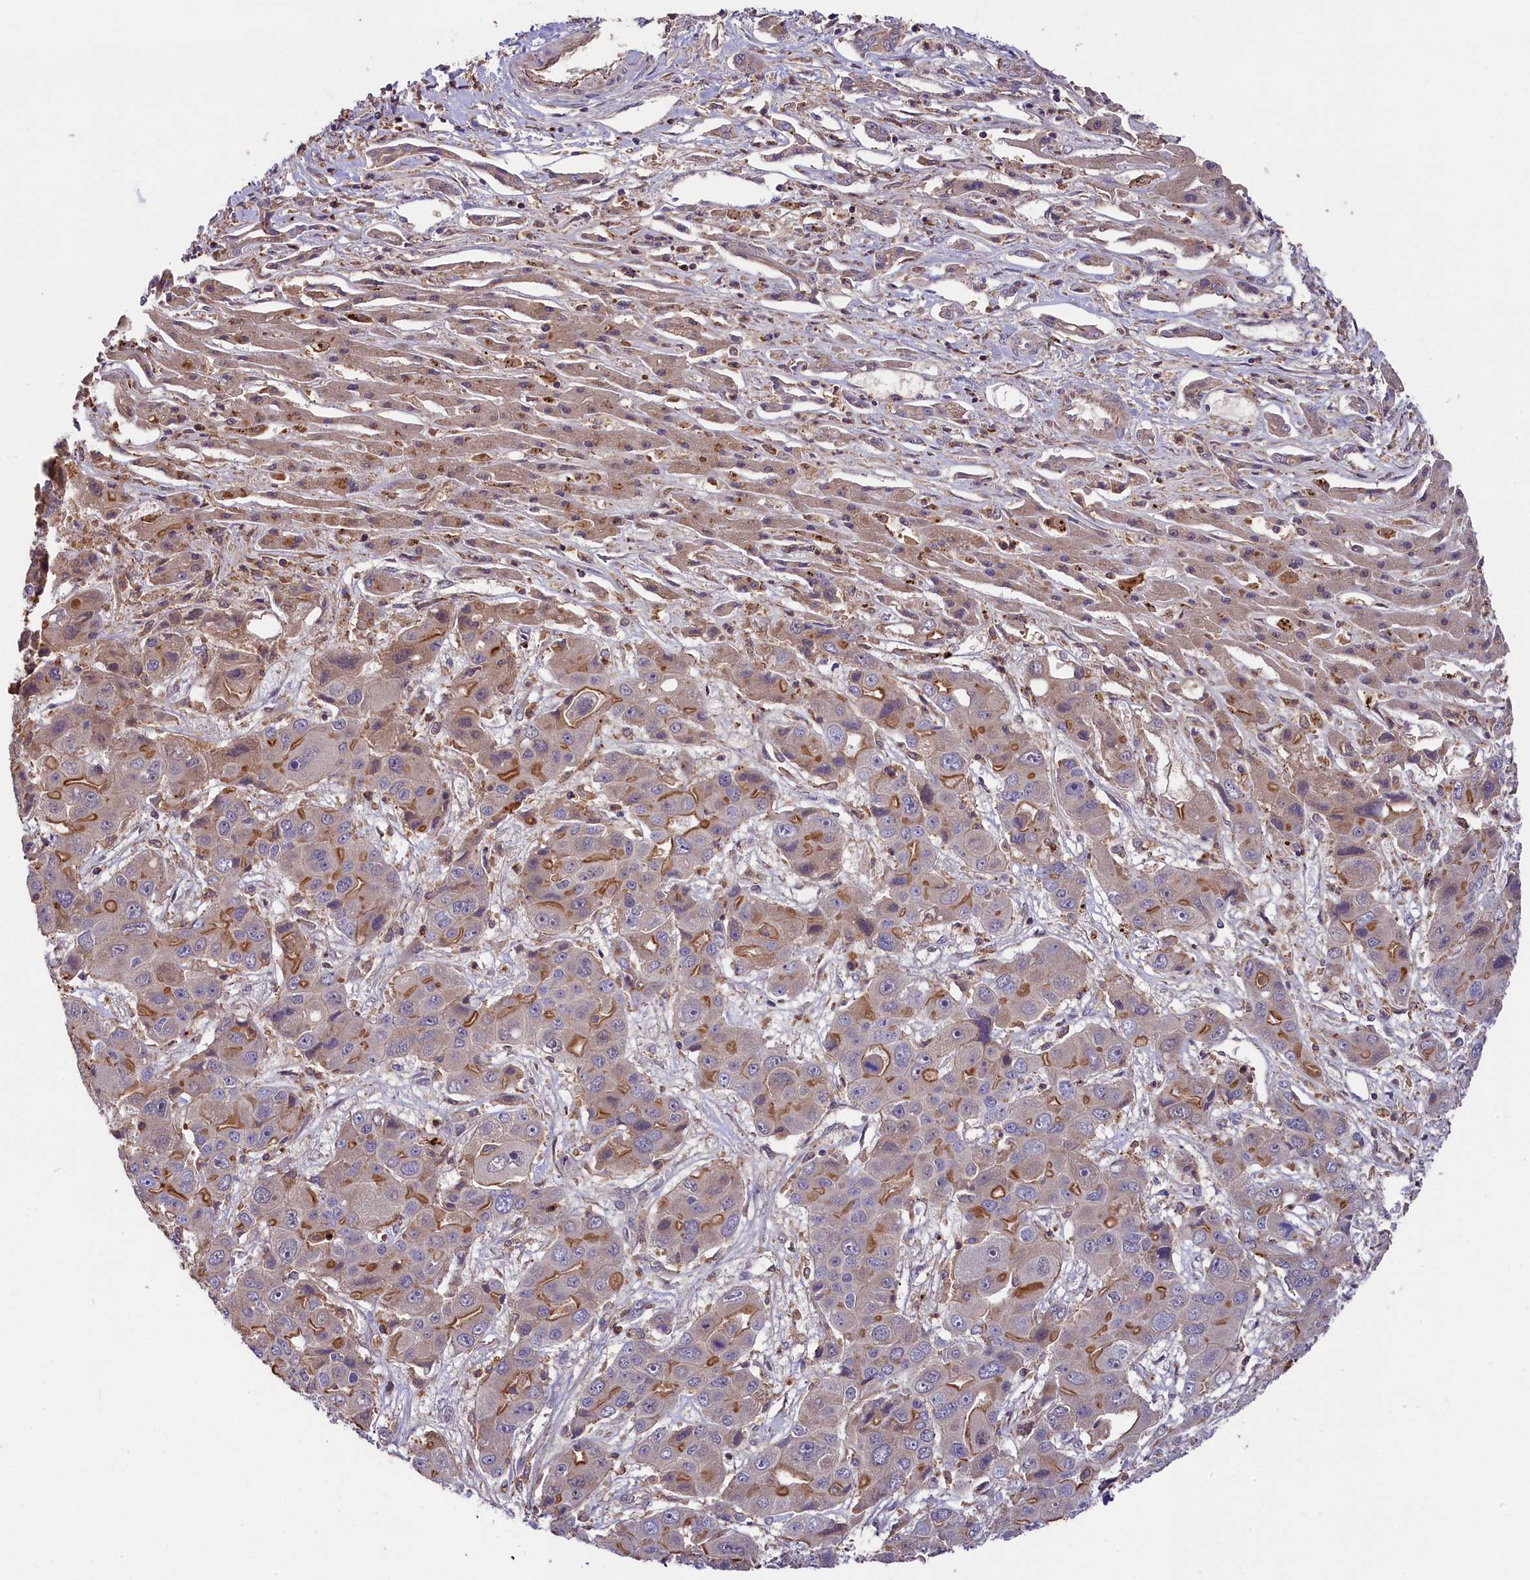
{"staining": {"intensity": "moderate", "quantity": "25%-75%", "location": "cytoplasmic/membranous"}, "tissue": "liver cancer", "cell_type": "Tumor cells", "image_type": "cancer", "snomed": [{"axis": "morphology", "description": "Cholangiocarcinoma"}, {"axis": "topography", "description": "Liver"}], "caption": "IHC (DAB (3,3'-diaminobenzidine)) staining of liver cancer demonstrates moderate cytoplasmic/membranous protein expression in approximately 25%-75% of tumor cells. (brown staining indicates protein expression, while blue staining denotes nuclei).", "gene": "SKIDA1", "patient": {"sex": "male", "age": 67}}